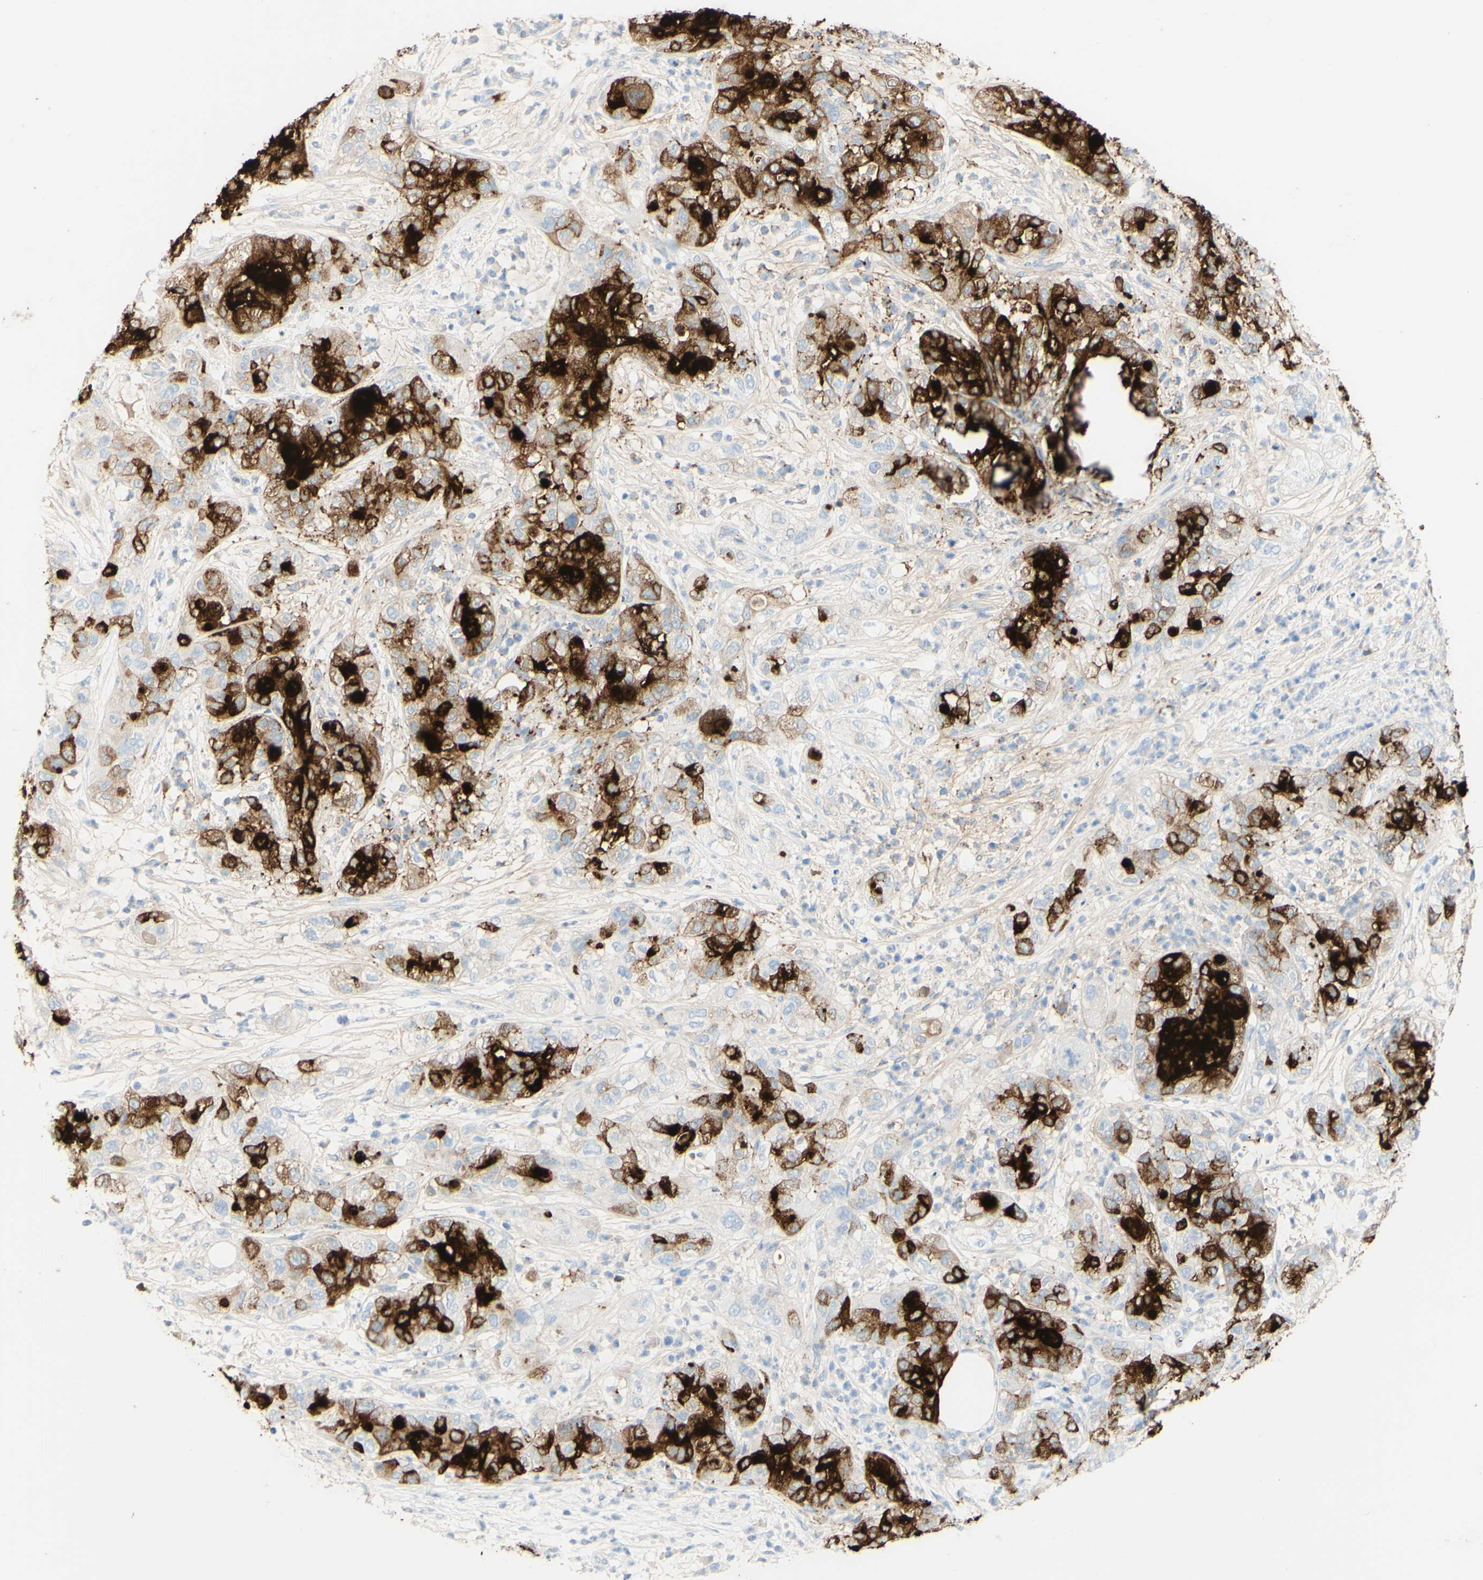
{"staining": {"intensity": "strong", "quantity": "25%-75%", "location": "cytoplasmic/membranous"}, "tissue": "pancreatic cancer", "cell_type": "Tumor cells", "image_type": "cancer", "snomed": [{"axis": "morphology", "description": "Adenocarcinoma, NOS"}, {"axis": "topography", "description": "Pancreas"}], "caption": "About 25%-75% of tumor cells in human adenocarcinoma (pancreatic) display strong cytoplasmic/membranous protein expression as visualized by brown immunohistochemical staining.", "gene": "PIGR", "patient": {"sex": "female", "age": 78}}